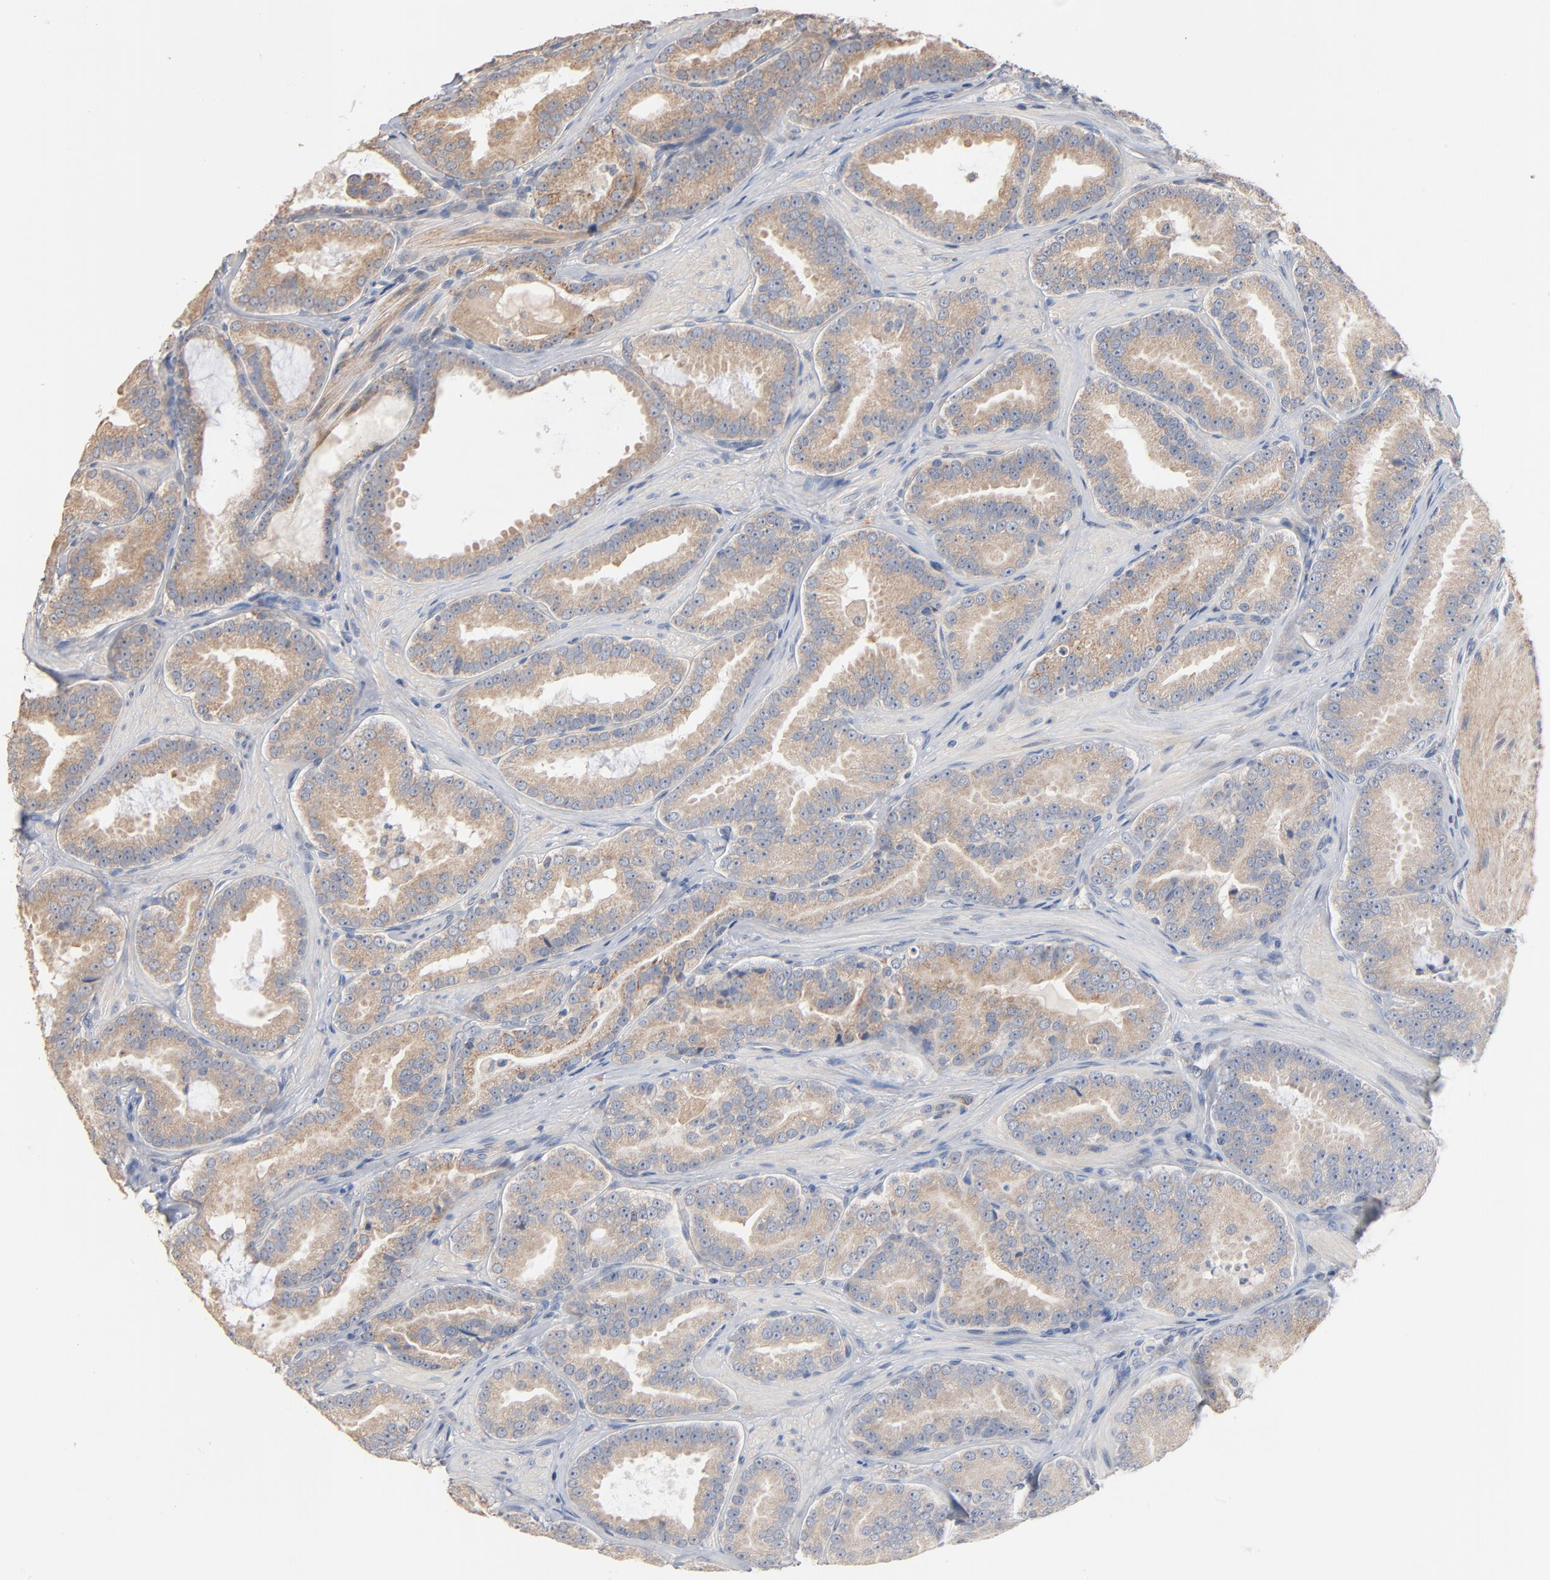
{"staining": {"intensity": "weak", "quantity": ">75%", "location": "cytoplasmic/membranous"}, "tissue": "prostate cancer", "cell_type": "Tumor cells", "image_type": "cancer", "snomed": [{"axis": "morphology", "description": "Adenocarcinoma, Low grade"}, {"axis": "topography", "description": "Prostate"}], "caption": "Weak cytoplasmic/membranous protein staining is present in approximately >75% of tumor cells in prostate cancer (low-grade adenocarcinoma).", "gene": "ZDHHC8", "patient": {"sex": "male", "age": 59}}